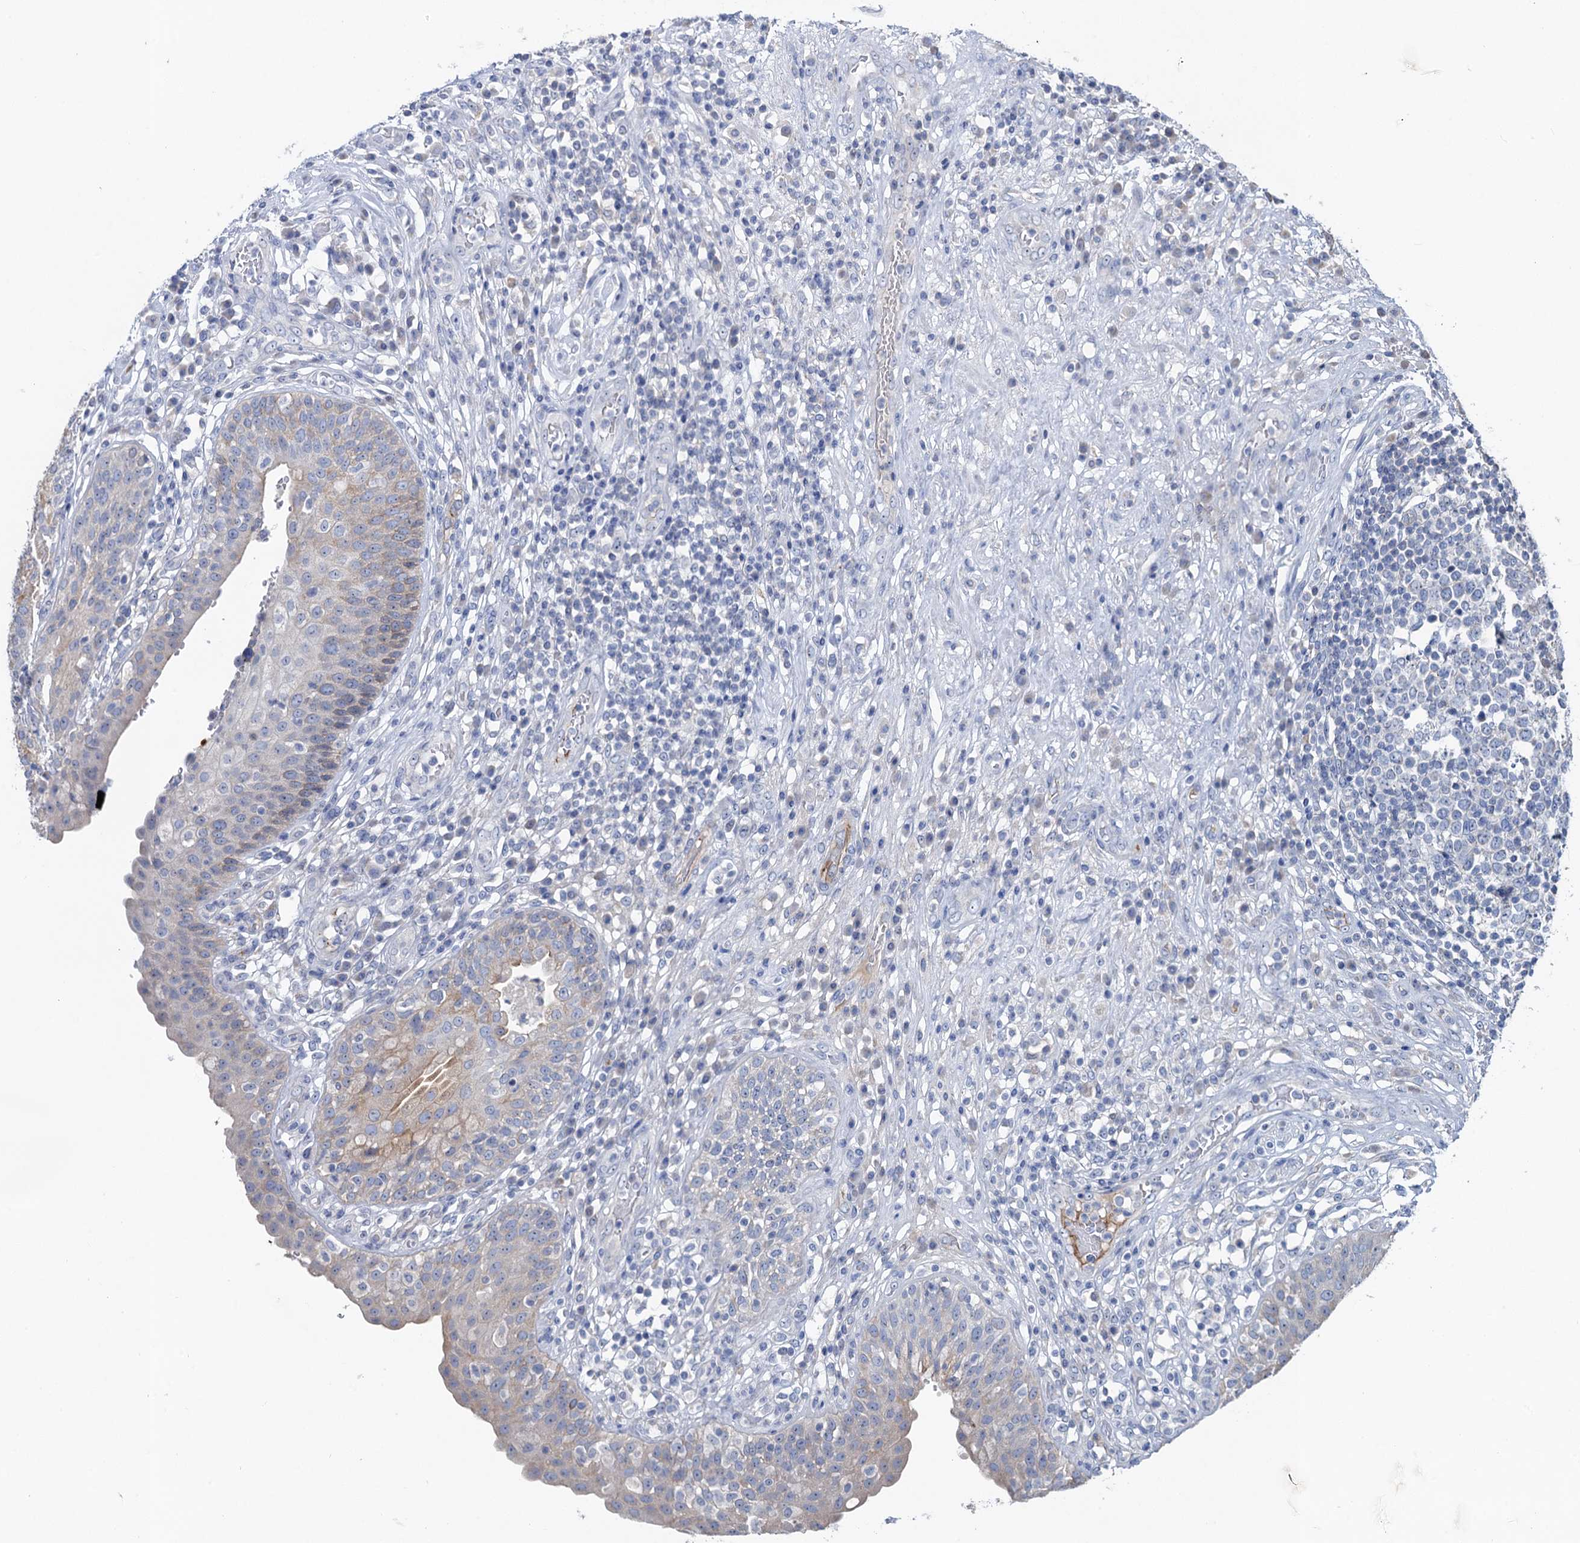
{"staining": {"intensity": "moderate", "quantity": "<25%", "location": "cytoplasmic/membranous"}, "tissue": "urinary bladder", "cell_type": "Urothelial cells", "image_type": "normal", "snomed": [{"axis": "morphology", "description": "Normal tissue, NOS"}, {"axis": "topography", "description": "Urinary bladder"}], "caption": "Urothelial cells exhibit low levels of moderate cytoplasmic/membranous positivity in about <25% of cells in benign human urinary bladder. (Brightfield microscopy of DAB IHC at high magnification).", "gene": "PLLP", "patient": {"sex": "female", "age": 62}}